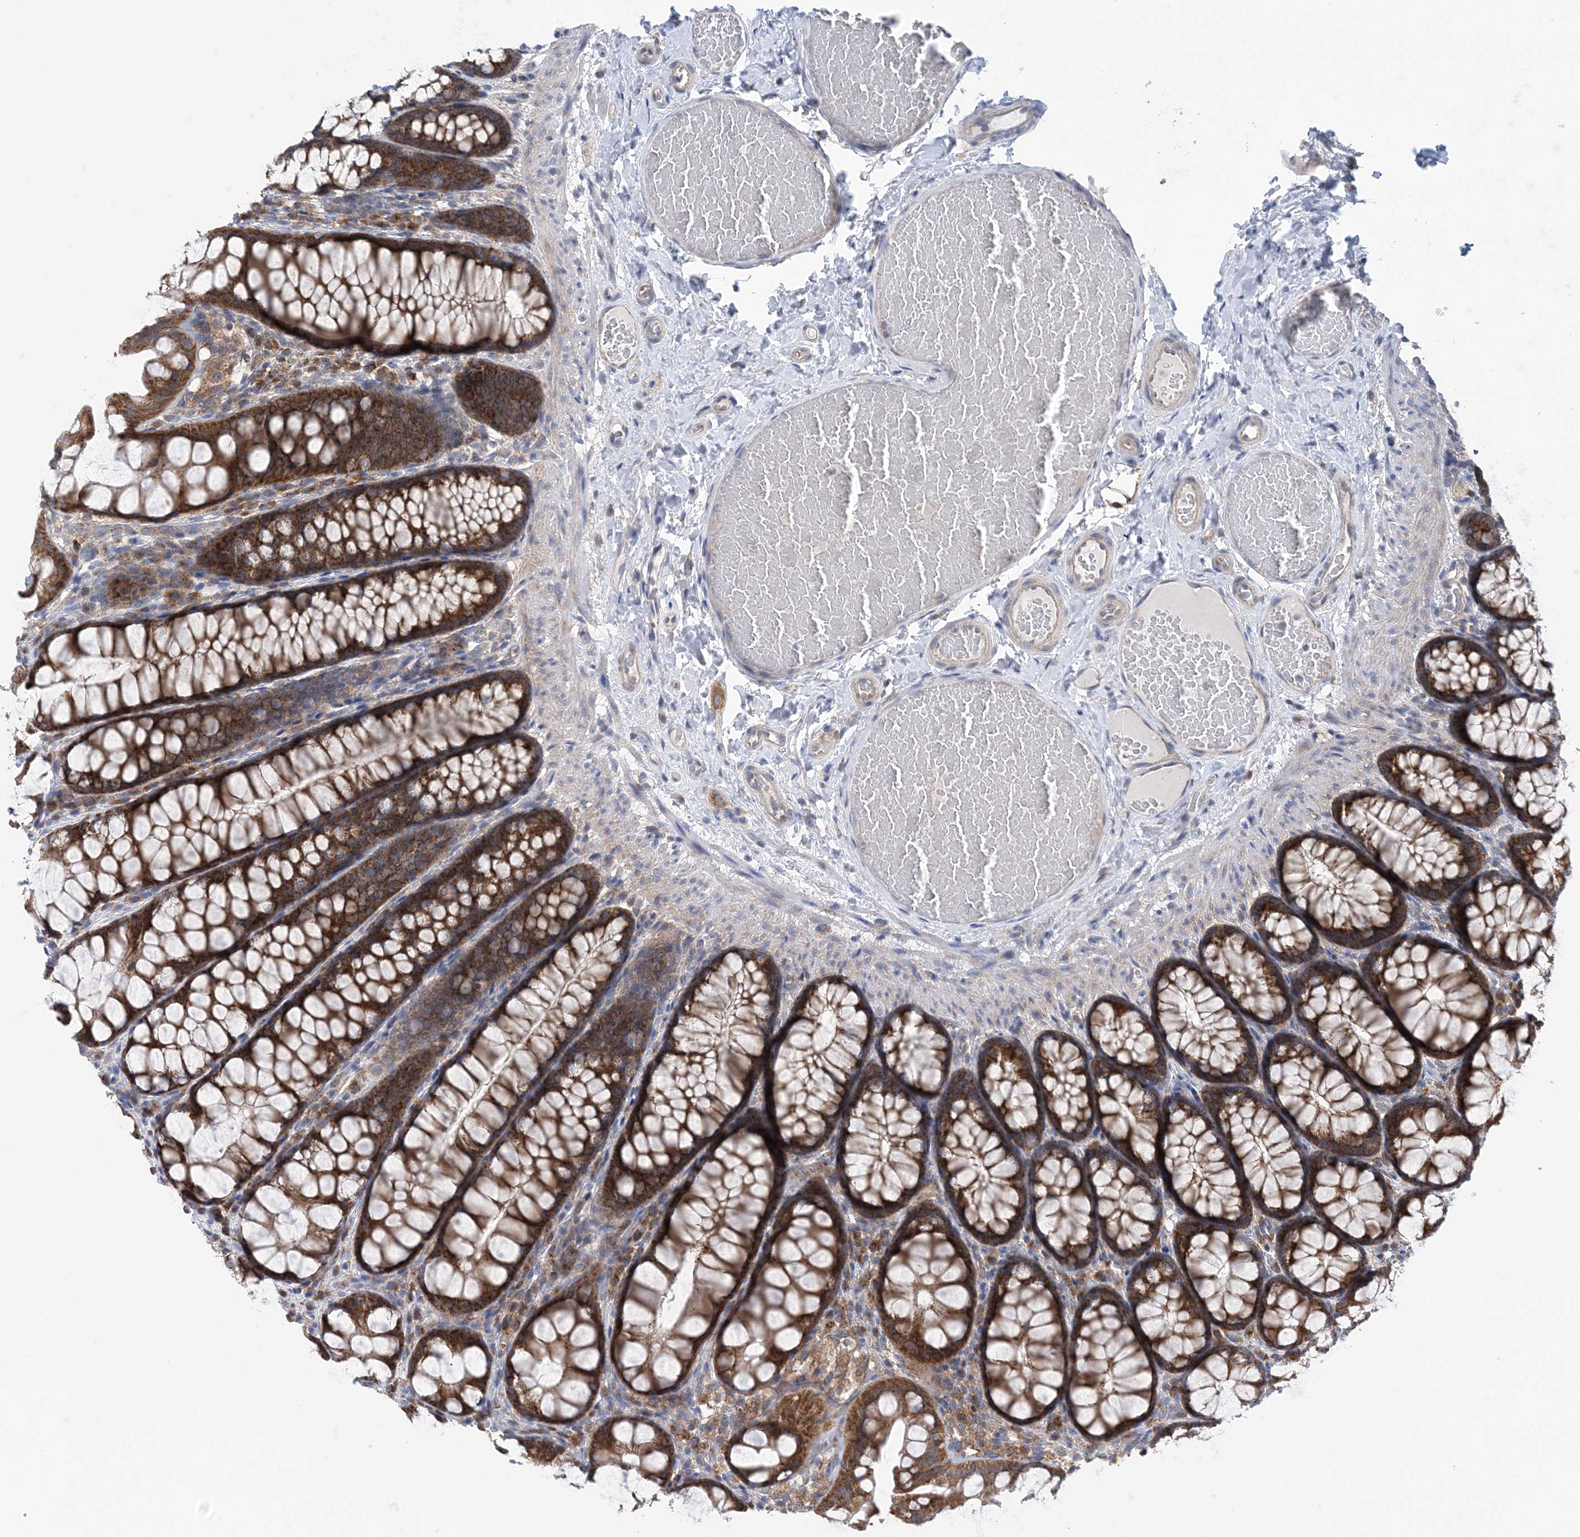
{"staining": {"intensity": "weak", "quantity": ">75%", "location": "cytoplasmic/membranous"}, "tissue": "colon", "cell_type": "Endothelial cells", "image_type": "normal", "snomed": [{"axis": "morphology", "description": "Normal tissue, NOS"}, {"axis": "topography", "description": "Colon"}], "caption": "Normal colon was stained to show a protein in brown. There is low levels of weak cytoplasmic/membranous staining in approximately >75% of endothelial cells. Nuclei are stained in blue.", "gene": "COPE", "patient": {"sex": "male", "age": 47}}